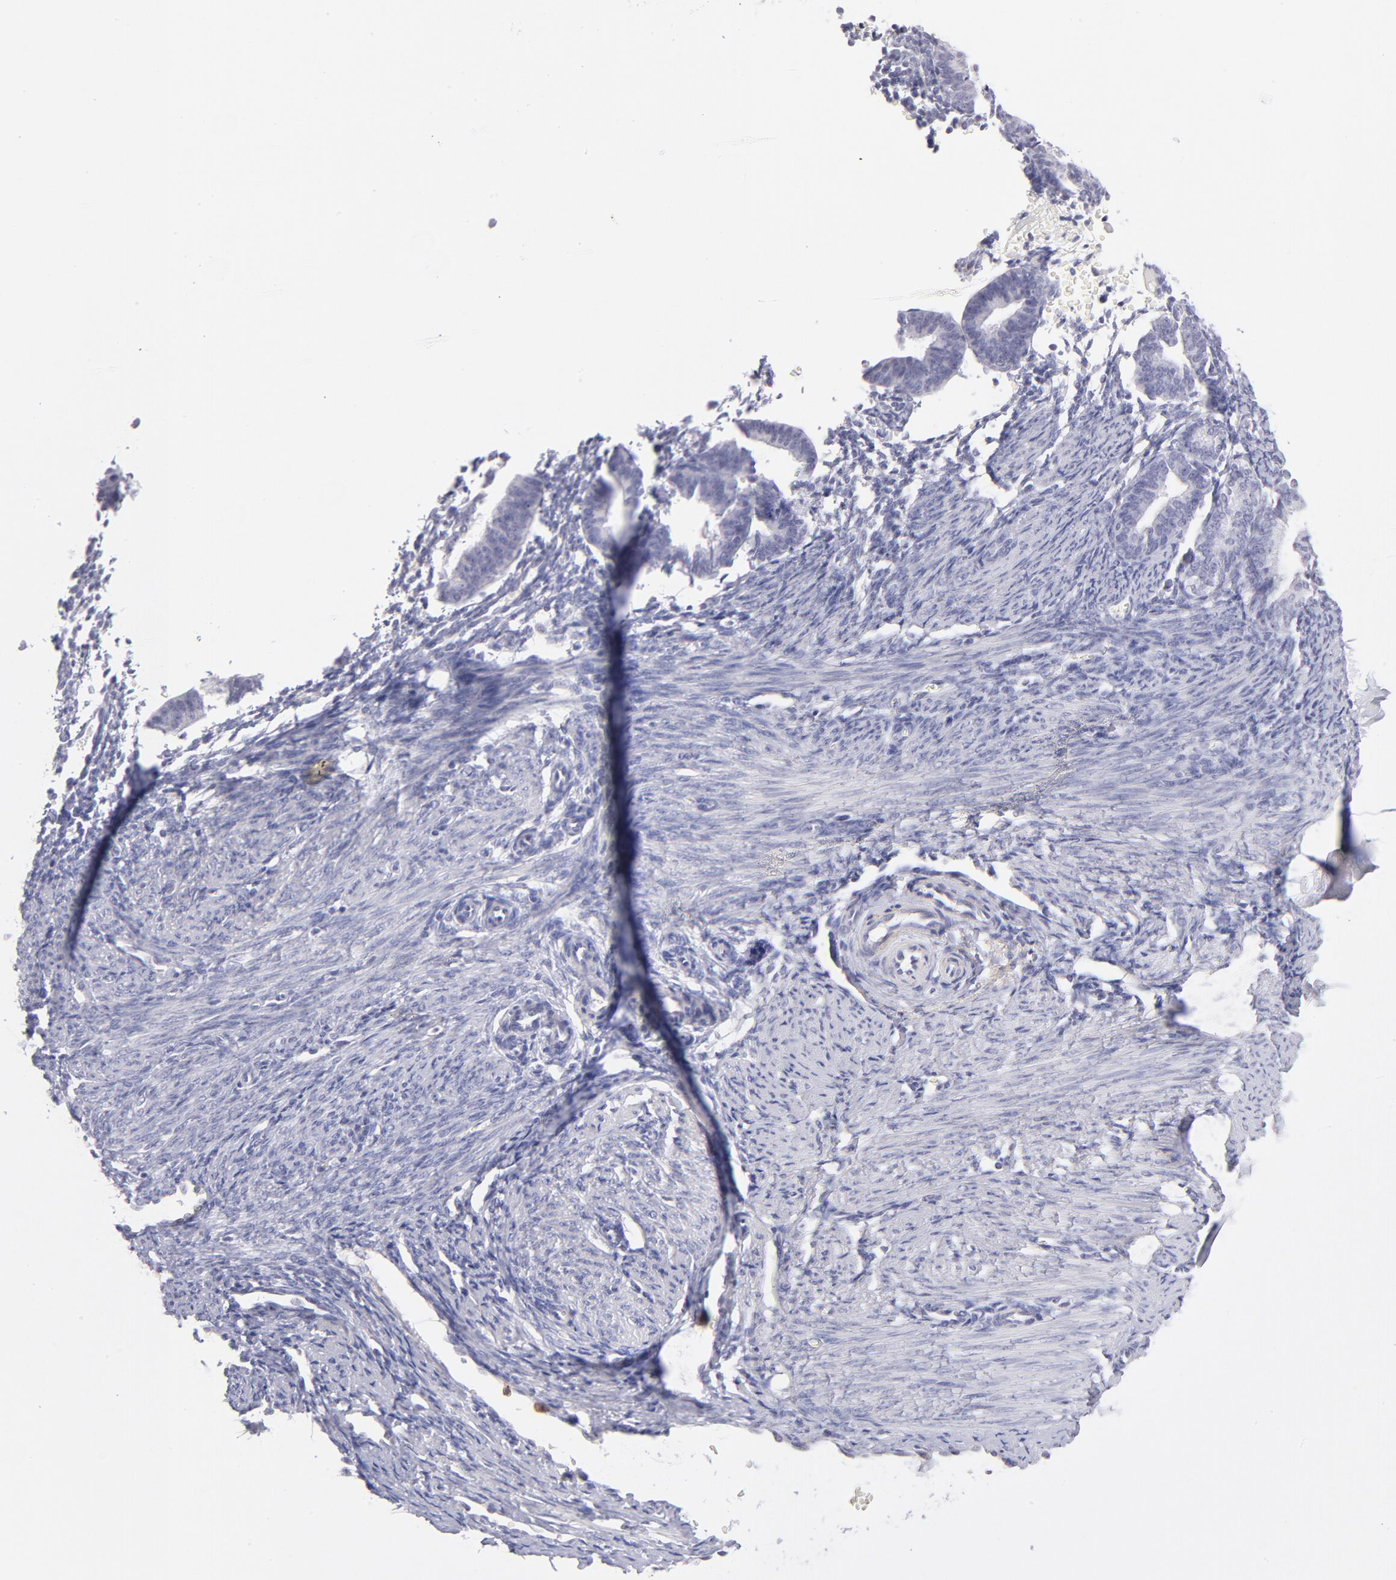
{"staining": {"intensity": "negative", "quantity": "none", "location": "none"}, "tissue": "endometrium", "cell_type": "Cells in endometrial stroma", "image_type": "normal", "snomed": [{"axis": "morphology", "description": "Normal tissue, NOS"}, {"axis": "topography", "description": "Endometrium"}], "caption": "High magnification brightfield microscopy of unremarkable endometrium stained with DAB (3,3'-diaminobenzidine) (brown) and counterstained with hematoxylin (blue): cells in endometrial stroma show no significant positivity. (DAB IHC, high magnification).", "gene": "LTB4R", "patient": {"sex": "female", "age": 61}}